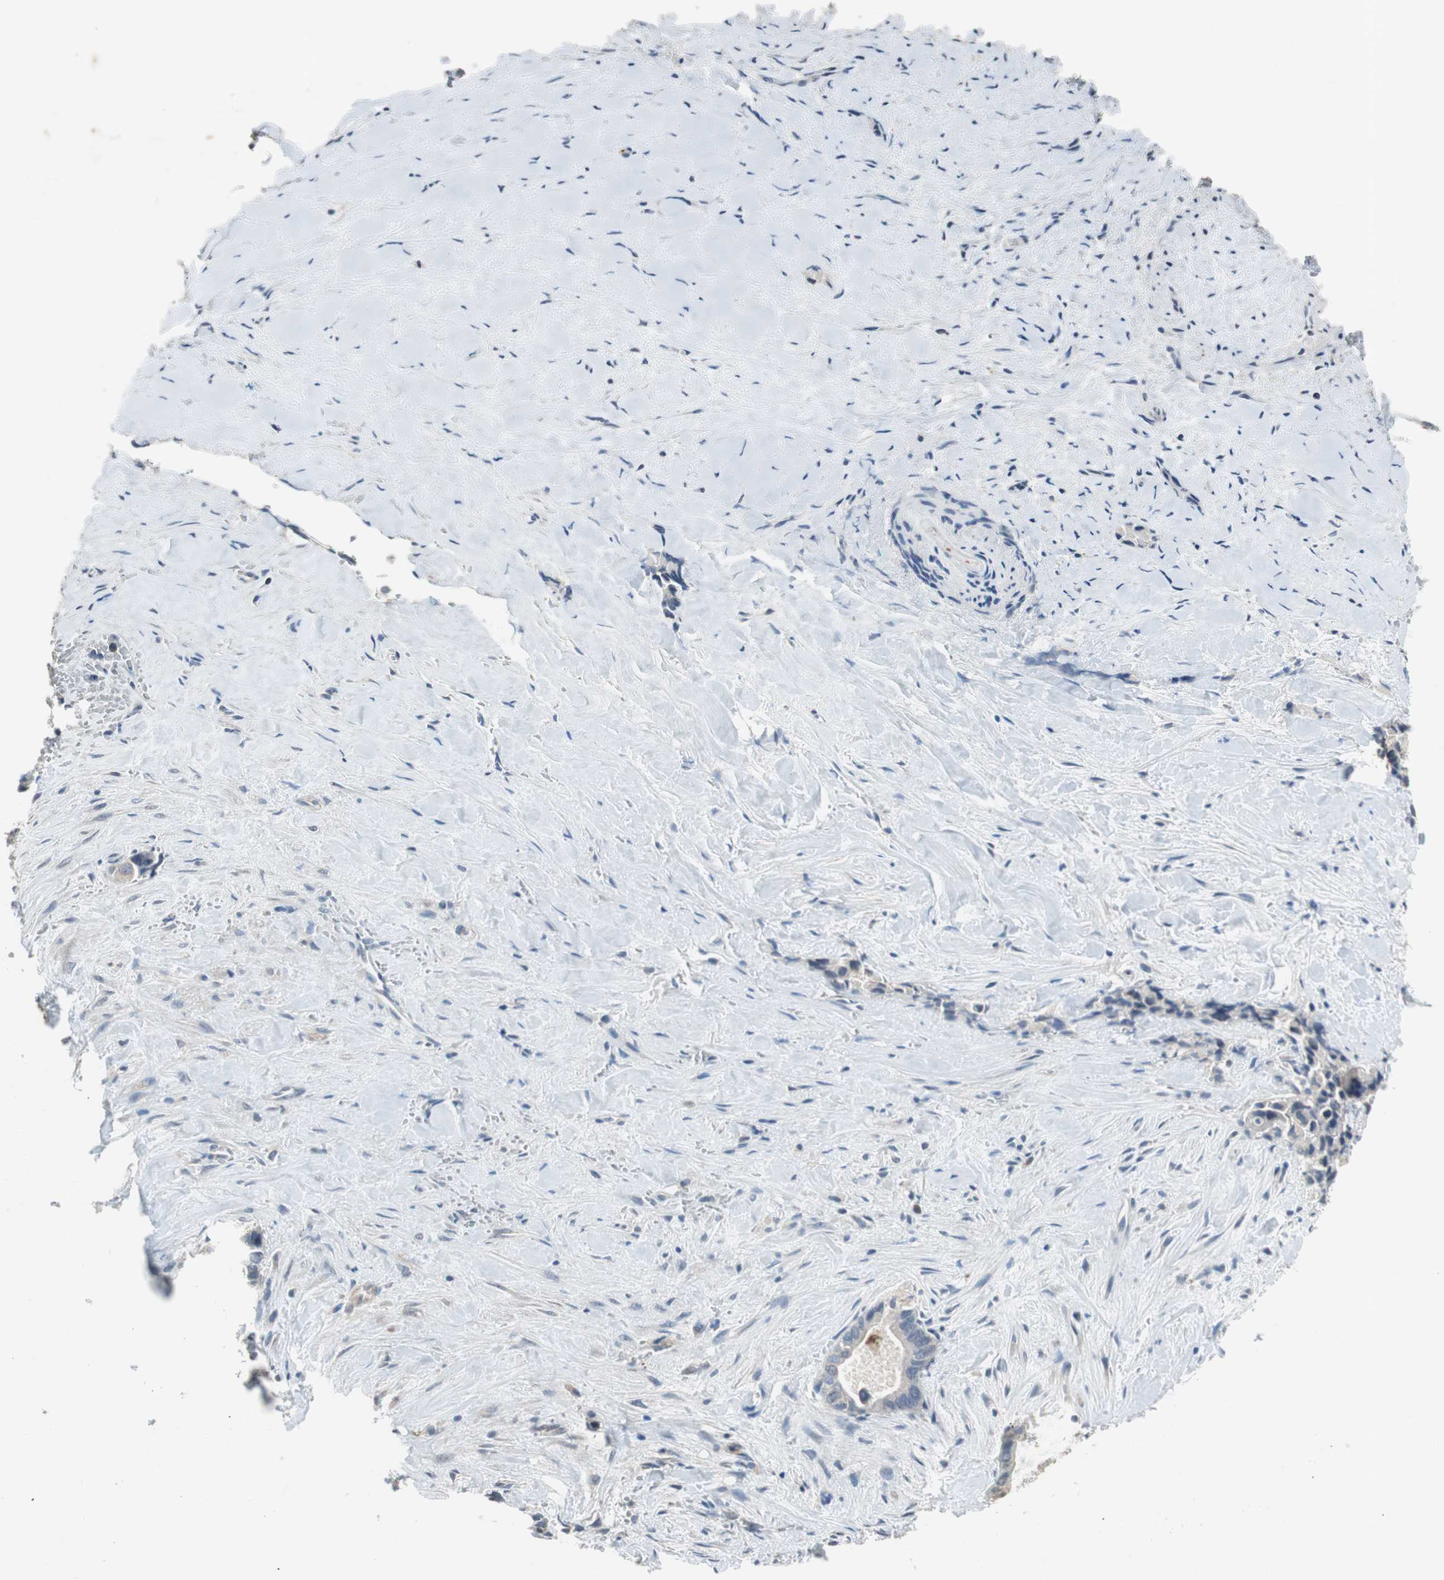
{"staining": {"intensity": "weak", "quantity": "<25%", "location": "cytoplasmic/membranous"}, "tissue": "liver cancer", "cell_type": "Tumor cells", "image_type": "cancer", "snomed": [{"axis": "morphology", "description": "Cholangiocarcinoma"}, {"axis": "topography", "description": "Liver"}], "caption": "DAB immunohistochemical staining of human liver cancer (cholangiocarcinoma) shows no significant expression in tumor cells.", "gene": "PI4KB", "patient": {"sex": "female", "age": 55}}